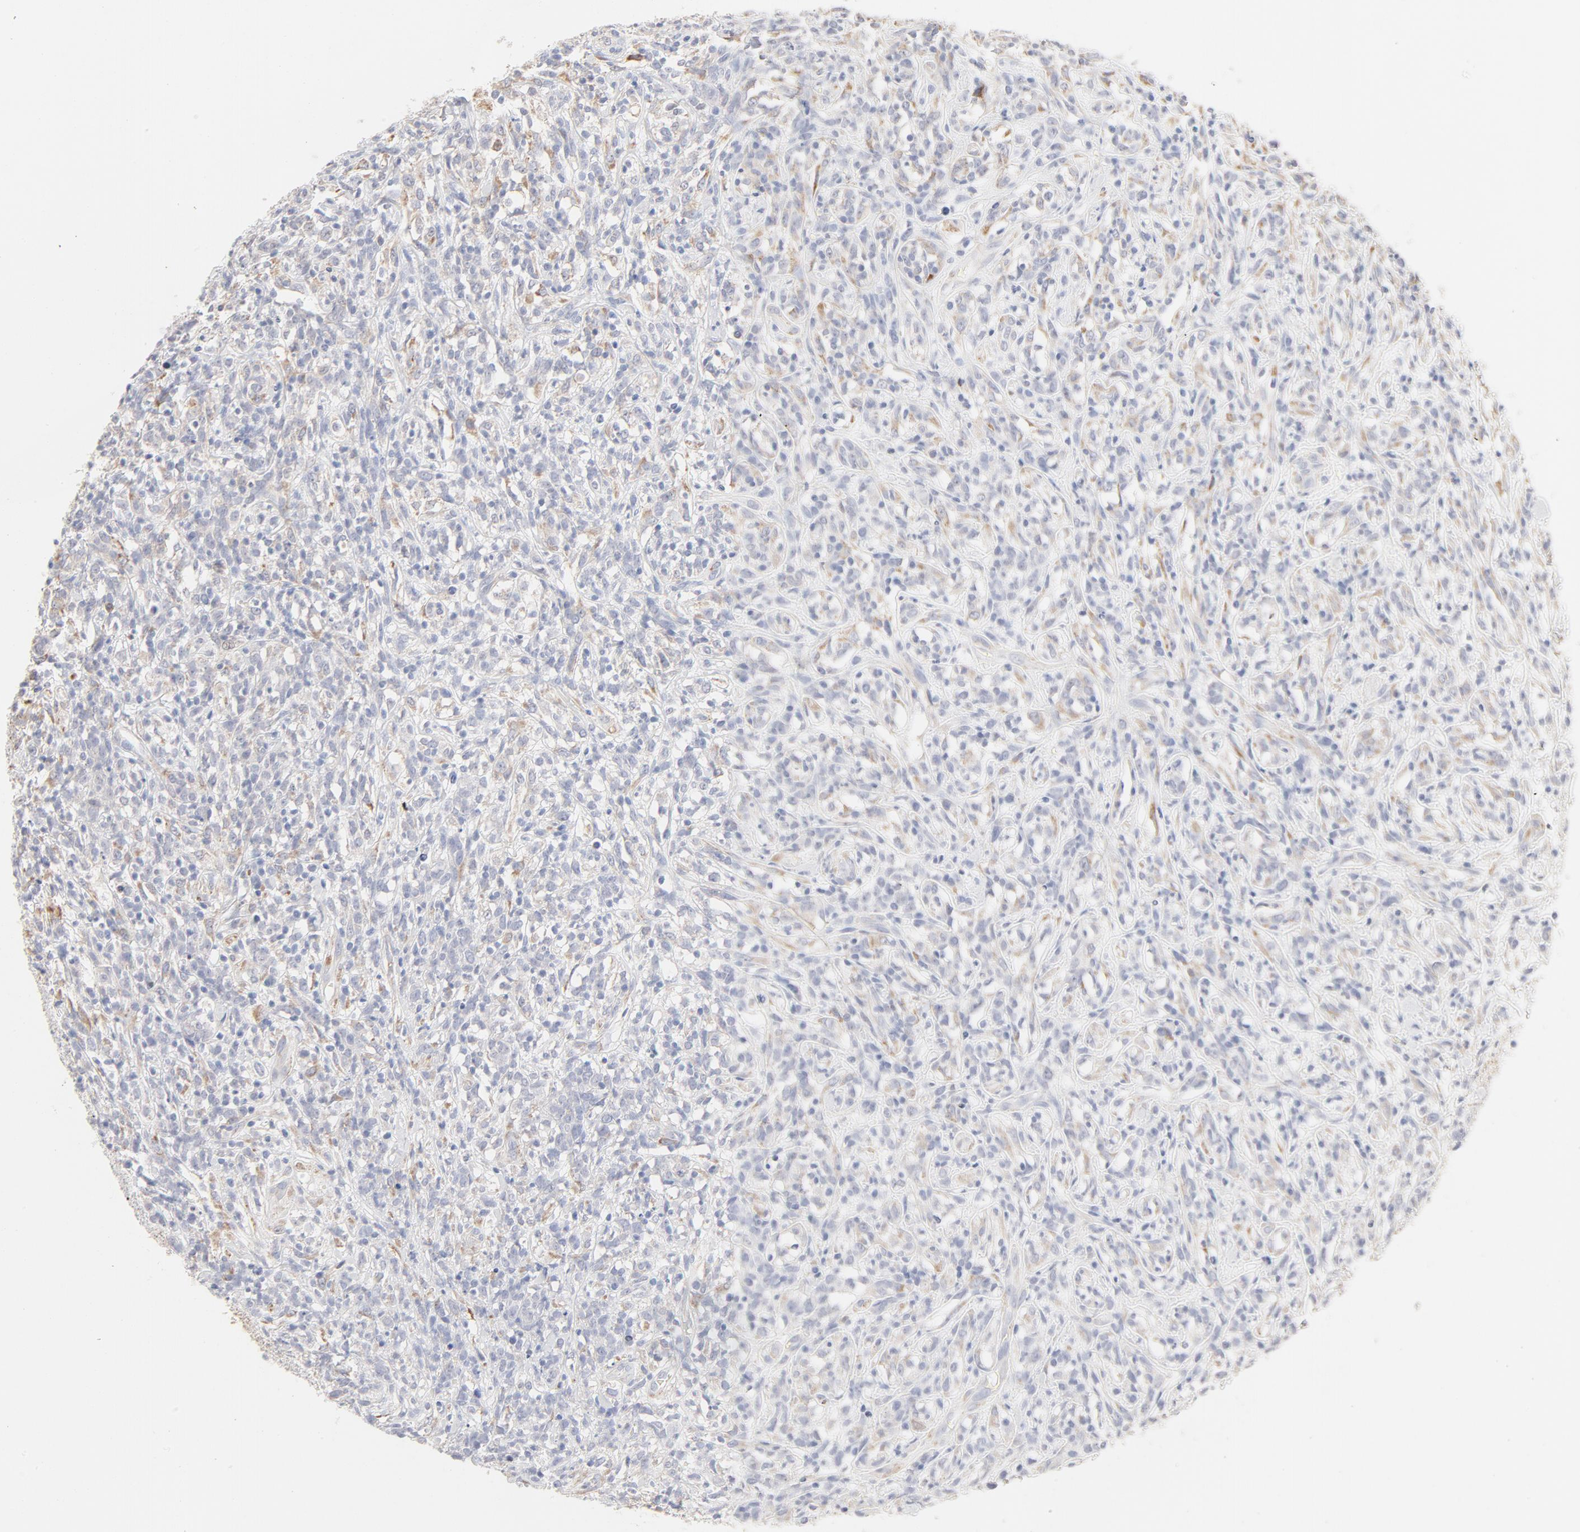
{"staining": {"intensity": "negative", "quantity": "none", "location": "none"}, "tissue": "lymphoma", "cell_type": "Tumor cells", "image_type": "cancer", "snomed": [{"axis": "morphology", "description": "Malignant lymphoma, non-Hodgkin's type, High grade"}, {"axis": "topography", "description": "Lymph node"}], "caption": "Lymphoma stained for a protein using immunohistochemistry (IHC) reveals no staining tumor cells.", "gene": "CTSH", "patient": {"sex": "female", "age": 73}}